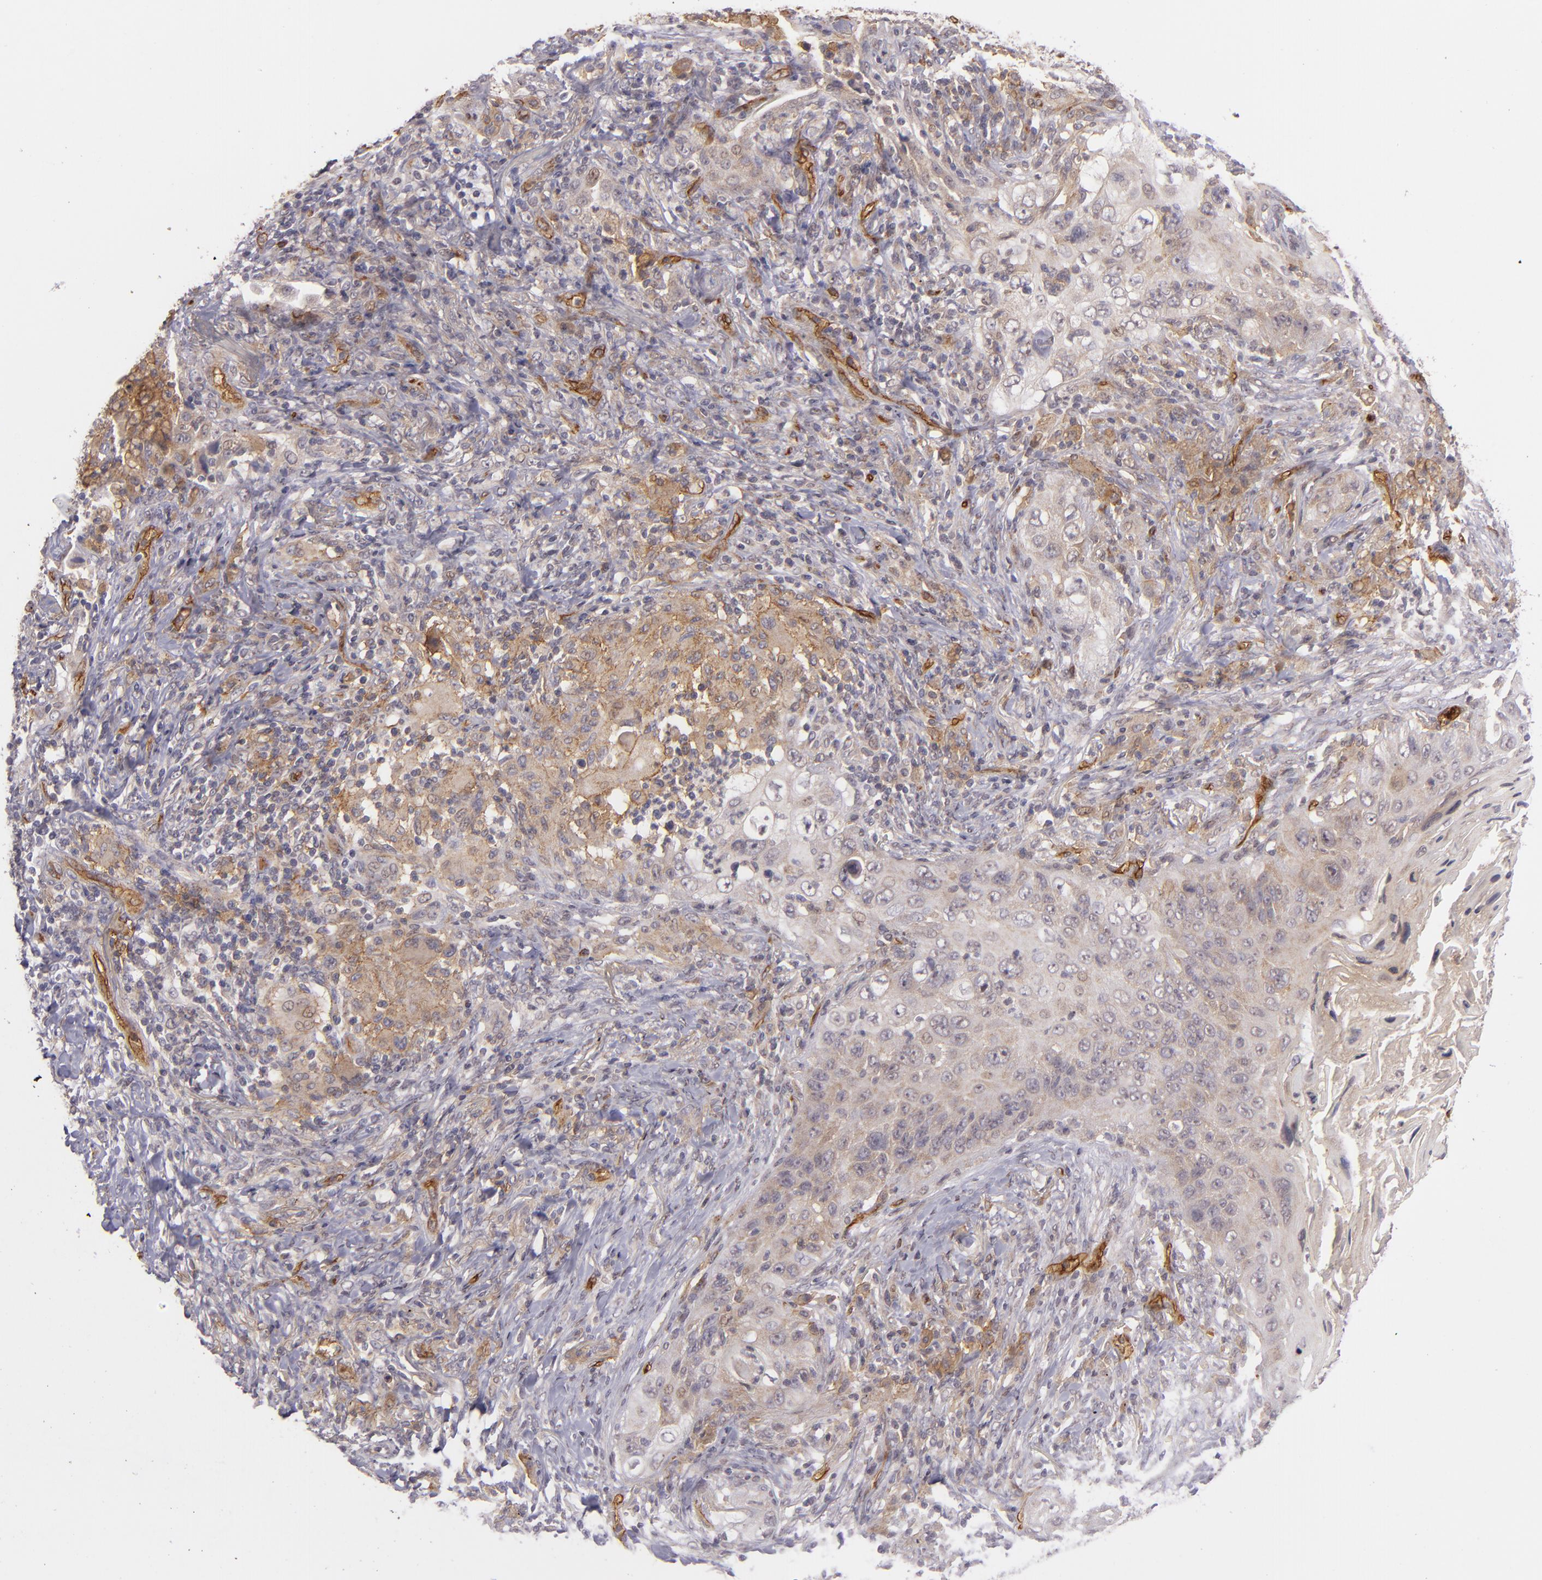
{"staining": {"intensity": "moderate", "quantity": ">75%", "location": "cytoplasmic/membranous"}, "tissue": "lung cancer", "cell_type": "Tumor cells", "image_type": "cancer", "snomed": [{"axis": "morphology", "description": "Squamous cell carcinoma, NOS"}, {"axis": "topography", "description": "Lung"}], "caption": "Brown immunohistochemical staining in human lung cancer (squamous cell carcinoma) demonstrates moderate cytoplasmic/membranous staining in about >75% of tumor cells. The staining was performed using DAB (3,3'-diaminobenzidine), with brown indicating positive protein expression. Nuclei are stained blue with hematoxylin.", "gene": "ACE", "patient": {"sex": "female", "age": 67}}